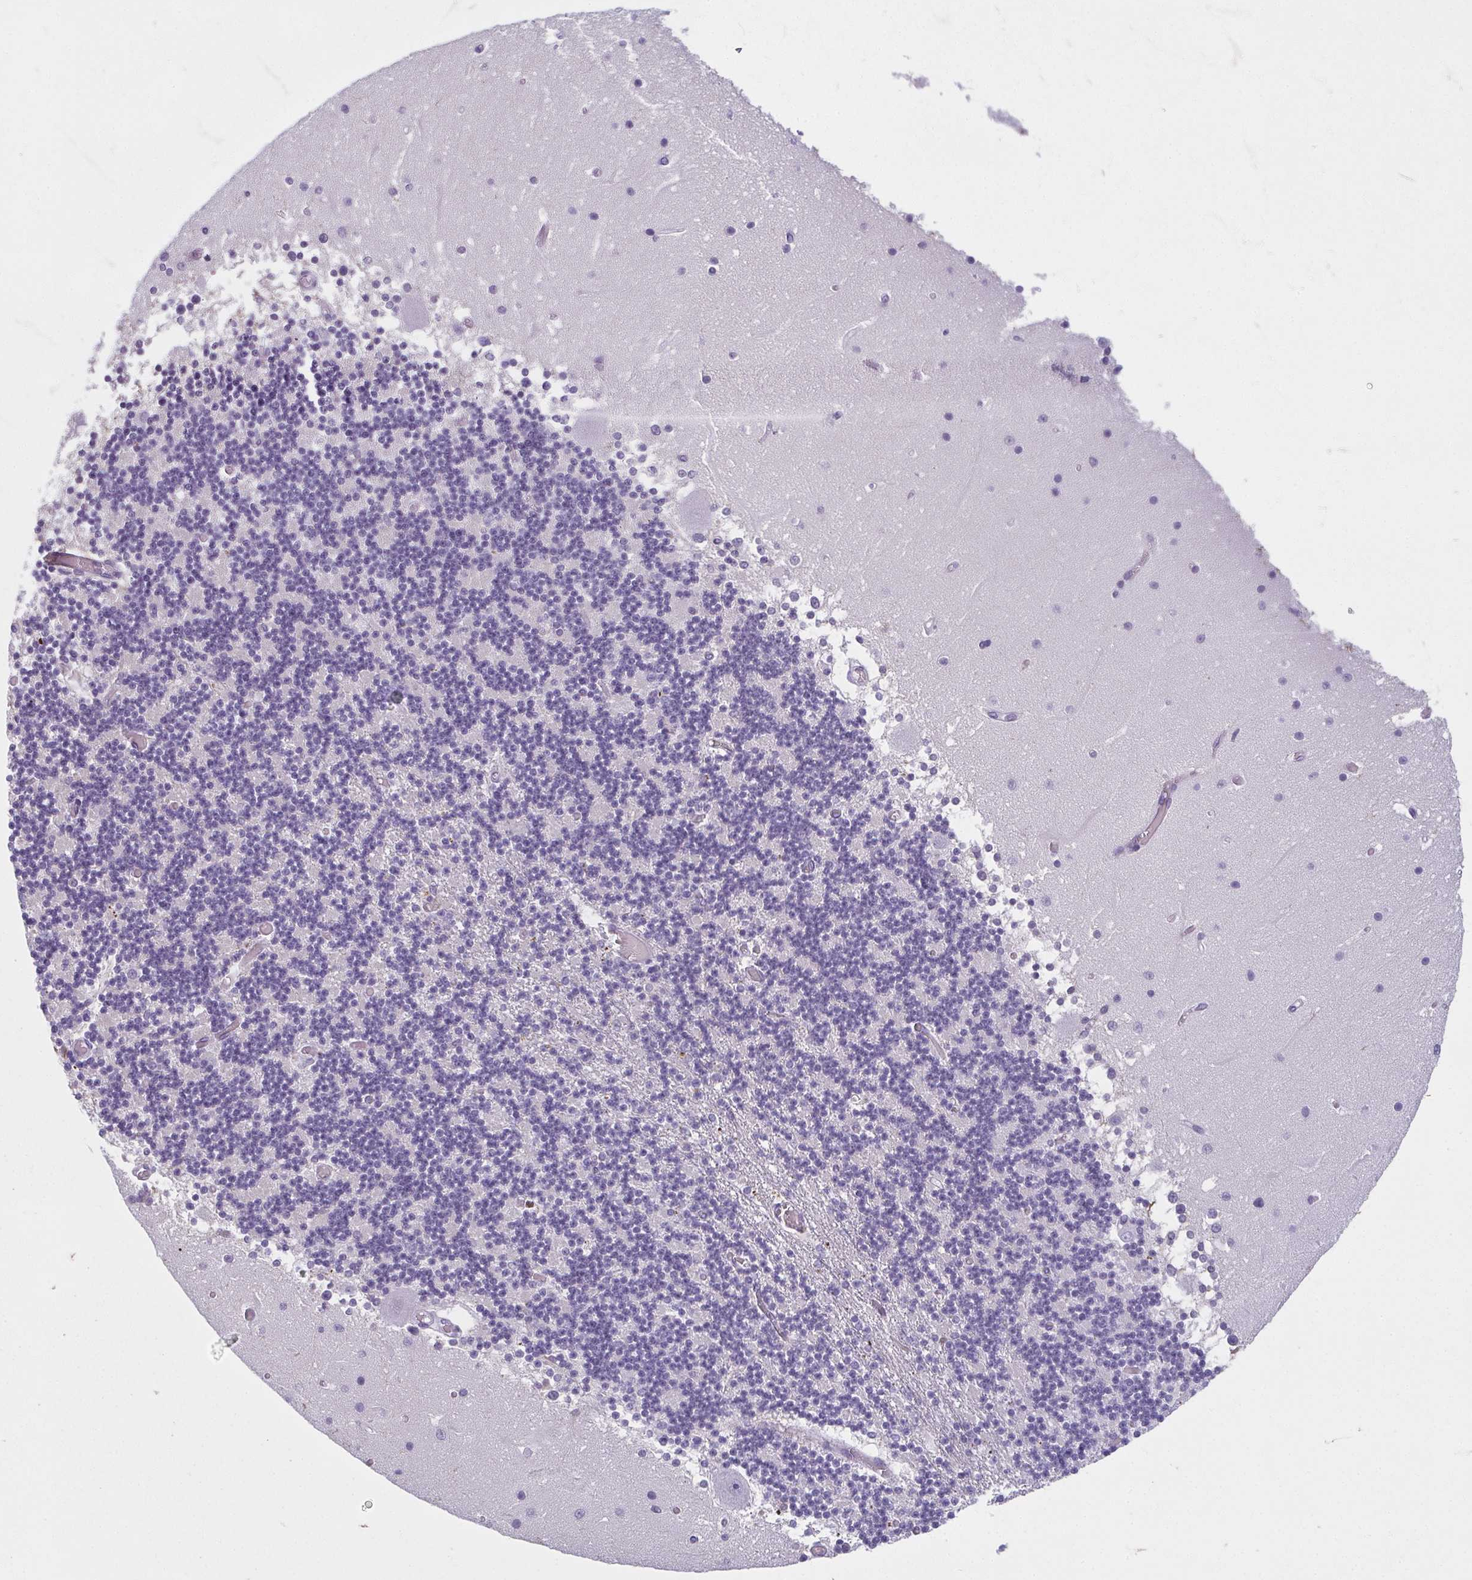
{"staining": {"intensity": "negative", "quantity": "none", "location": "none"}, "tissue": "cerebellum", "cell_type": "Cells in granular layer", "image_type": "normal", "snomed": [{"axis": "morphology", "description": "Normal tissue, NOS"}, {"axis": "topography", "description": "Cerebellum"}], "caption": "The image displays no staining of cells in granular layer in normal cerebellum.", "gene": "MOBP", "patient": {"sex": "female", "age": 28}}